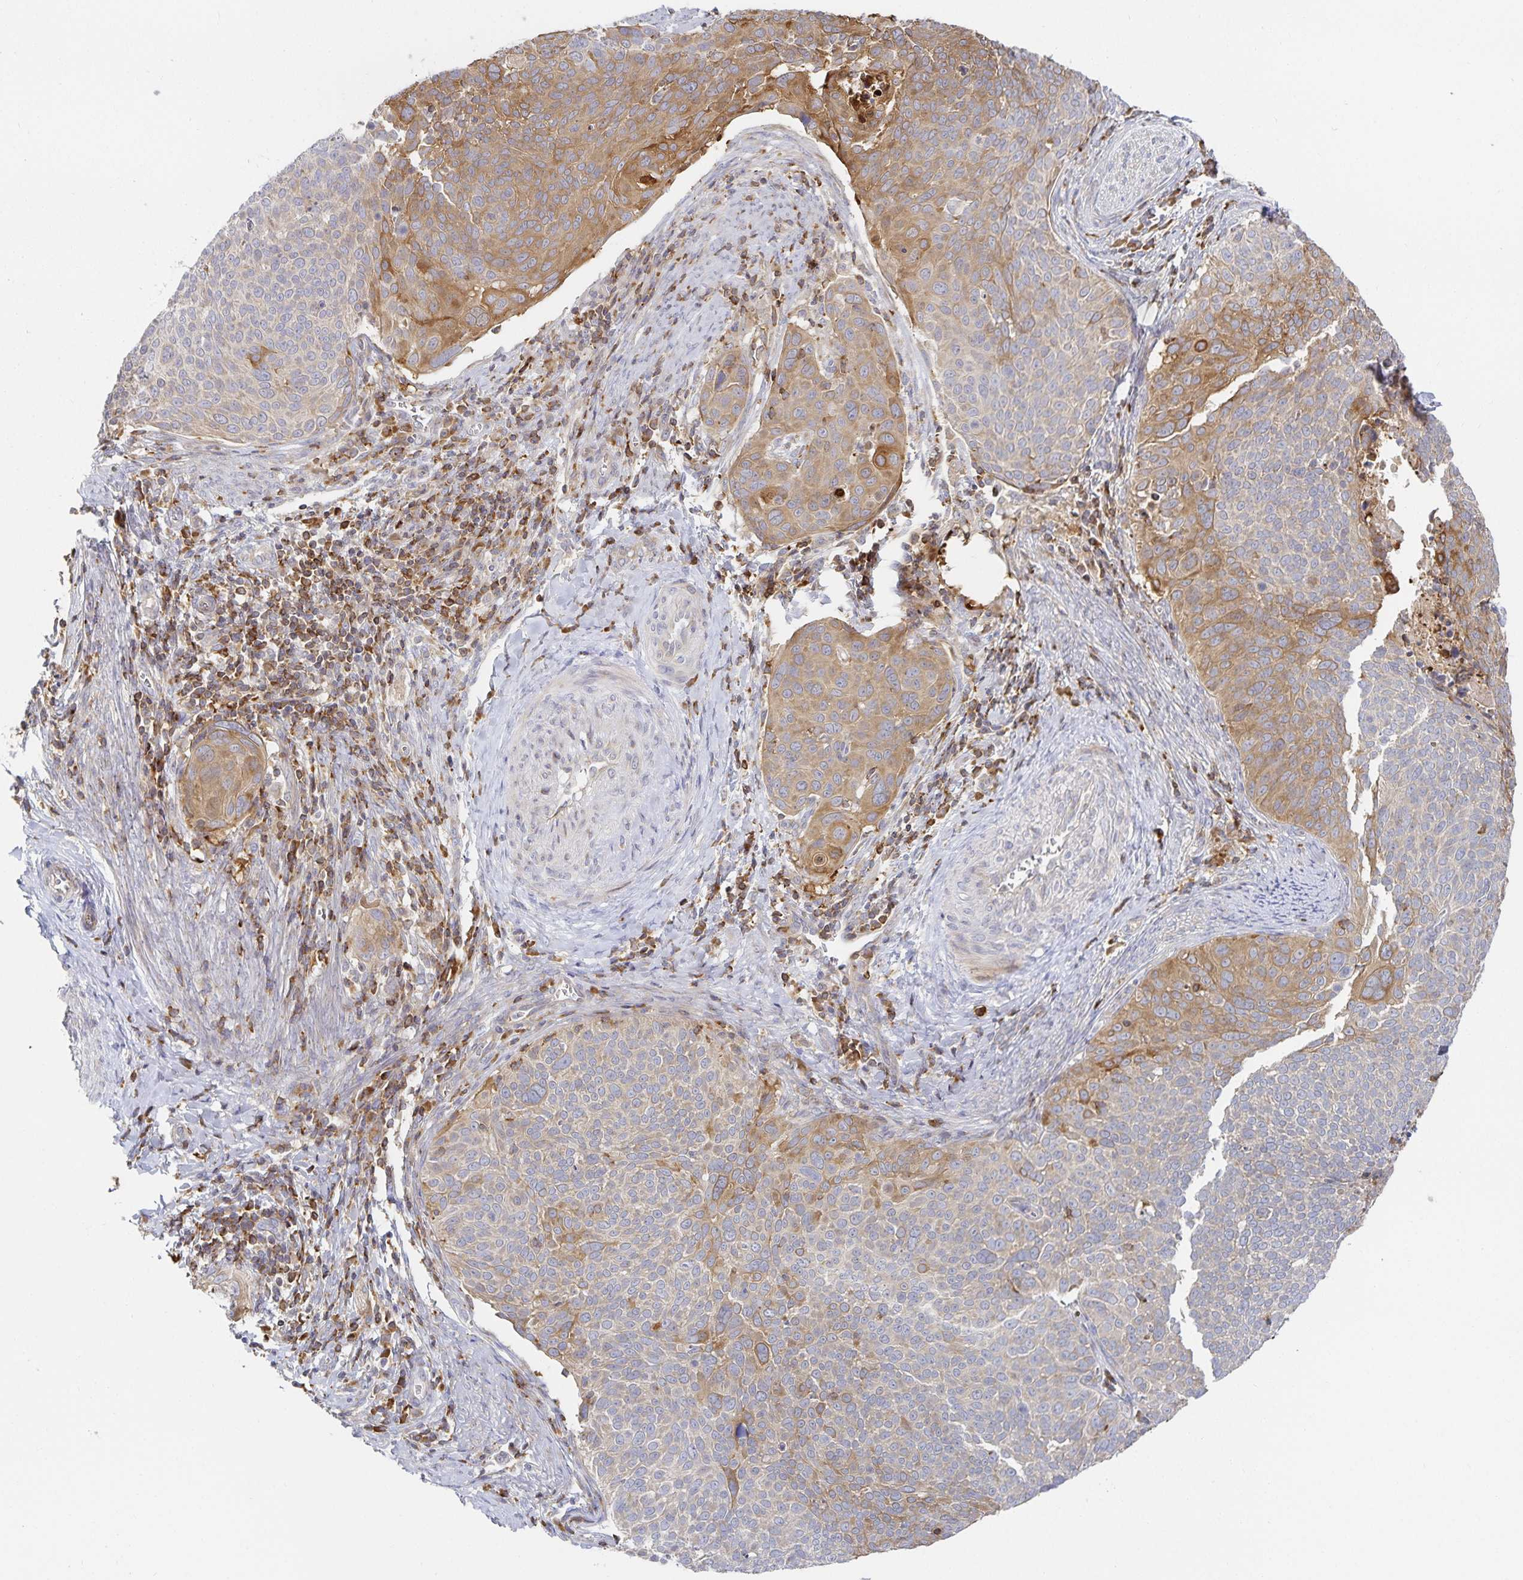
{"staining": {"intensity": "weak", "quantity": "25%-75%", "location": "cytoplasmic/membranous"}, "tissue": "cervical cancer", "cell_type": "Tumor cells", "image_type": "cancer", "snomed": [{"axis": "morphology", "description": "Squamous cell carcinoma, NOS"}, {"axis": "topography", "description": "Cervix"}], "caption": "An image showing weak cytoplasmic/membranous staining in about 25%-75% of tumor cells in cervical cancer, as visualized by brown immunohistochemical staining.", "gene": "NOMO1", "patient": {"sex": "female", "age": 39}}